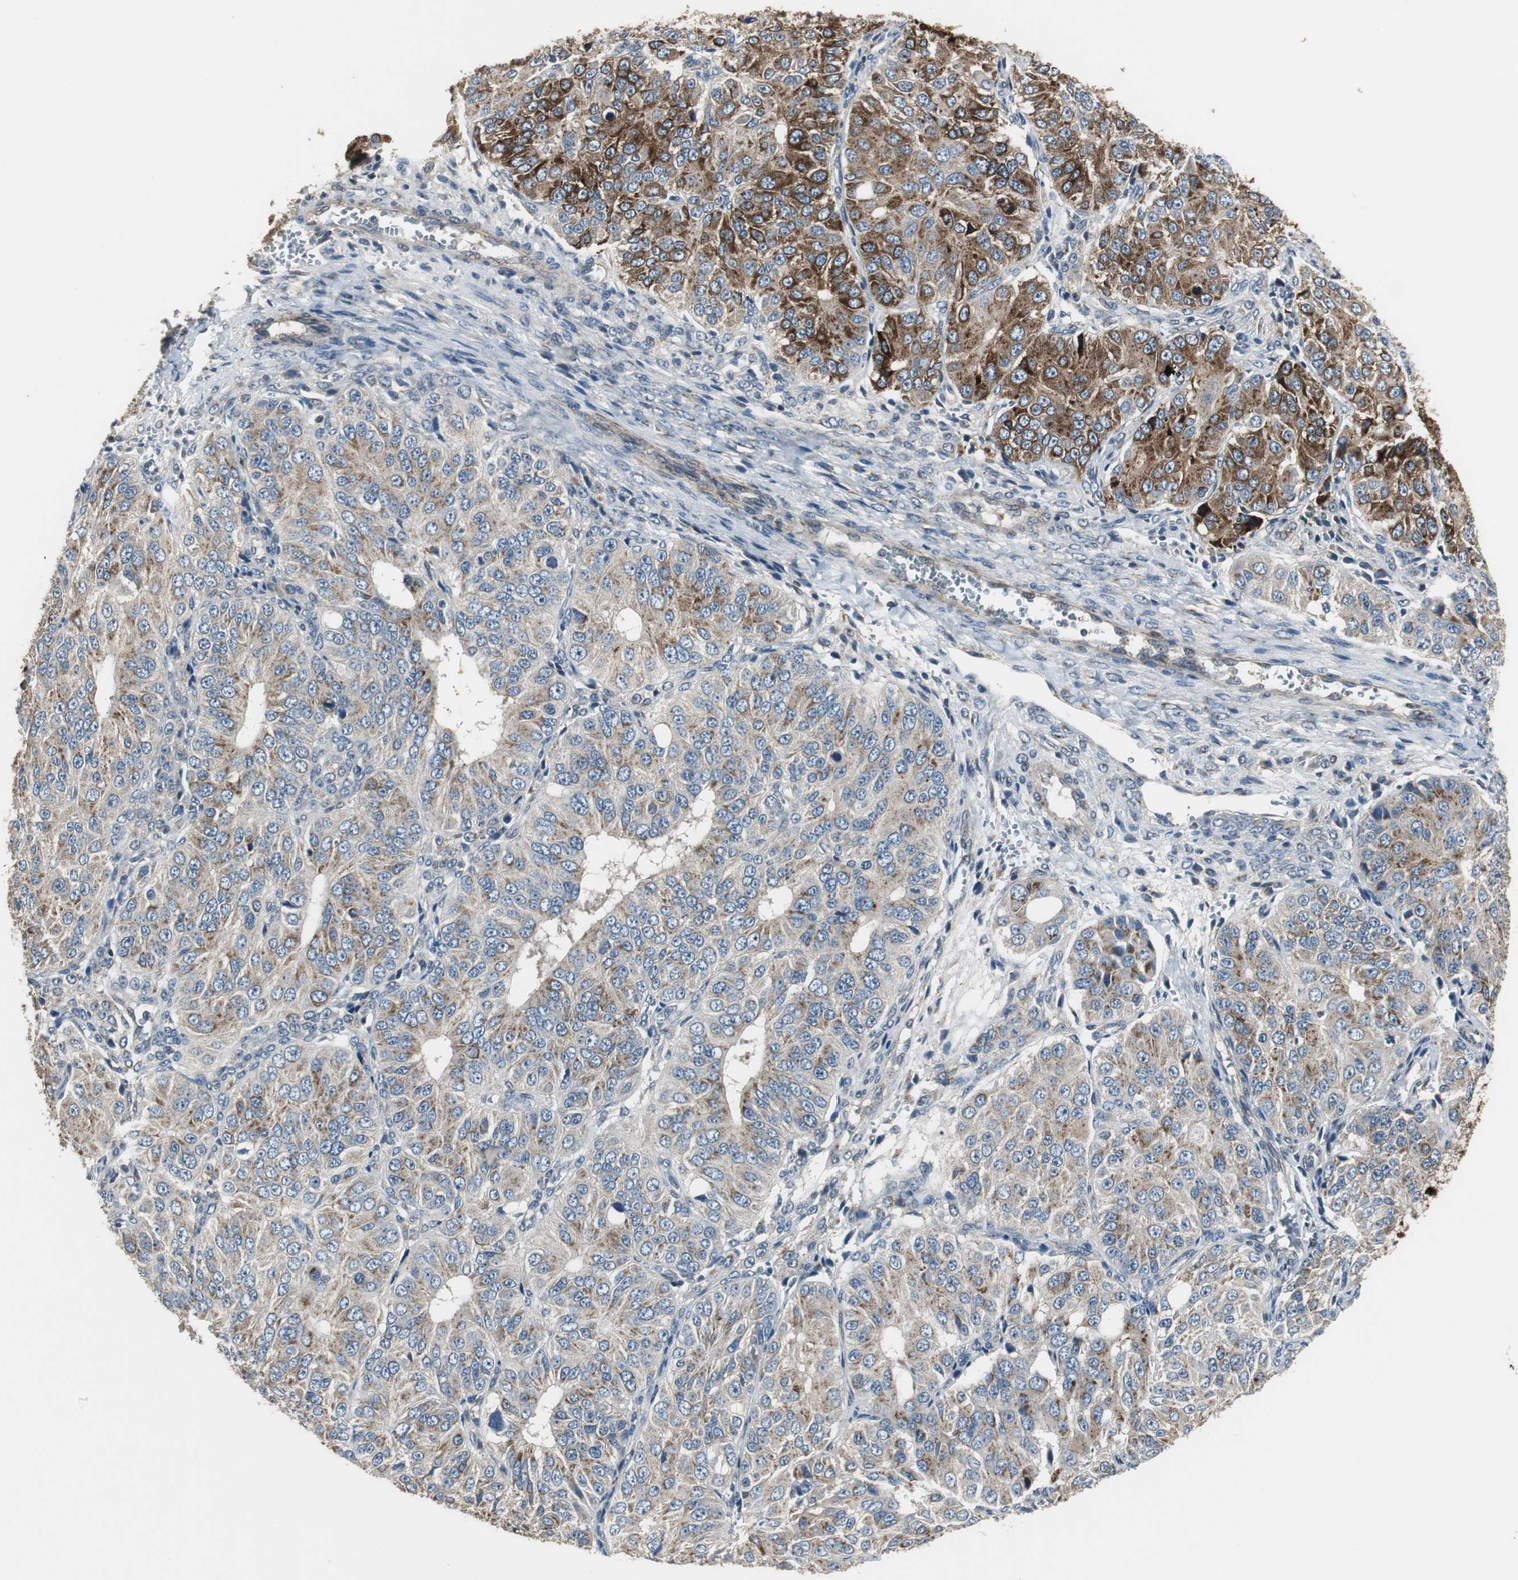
{"staining": {"intensity": "strong", "quantity": "25%-75%", "location": "cytoplasmic/membranous"}, "tissue": "ovarian cancer", "cell_type": "Tumor cells", "image_type": "cancer", "snomed": [{"axis": "morphology", "description": "Carcinoma, endometroid"}, {"axis": "topography", "description": "Ovary"}], "caption": "A high amount of strong cytoplasmic/membranous staining is identified in approximately 25%-75% of tumor cells in ovarian cancer tissue. Nuclei are stained in blue.", "gene": "JTB", "patient": {"sex": "female", "age": 51}}